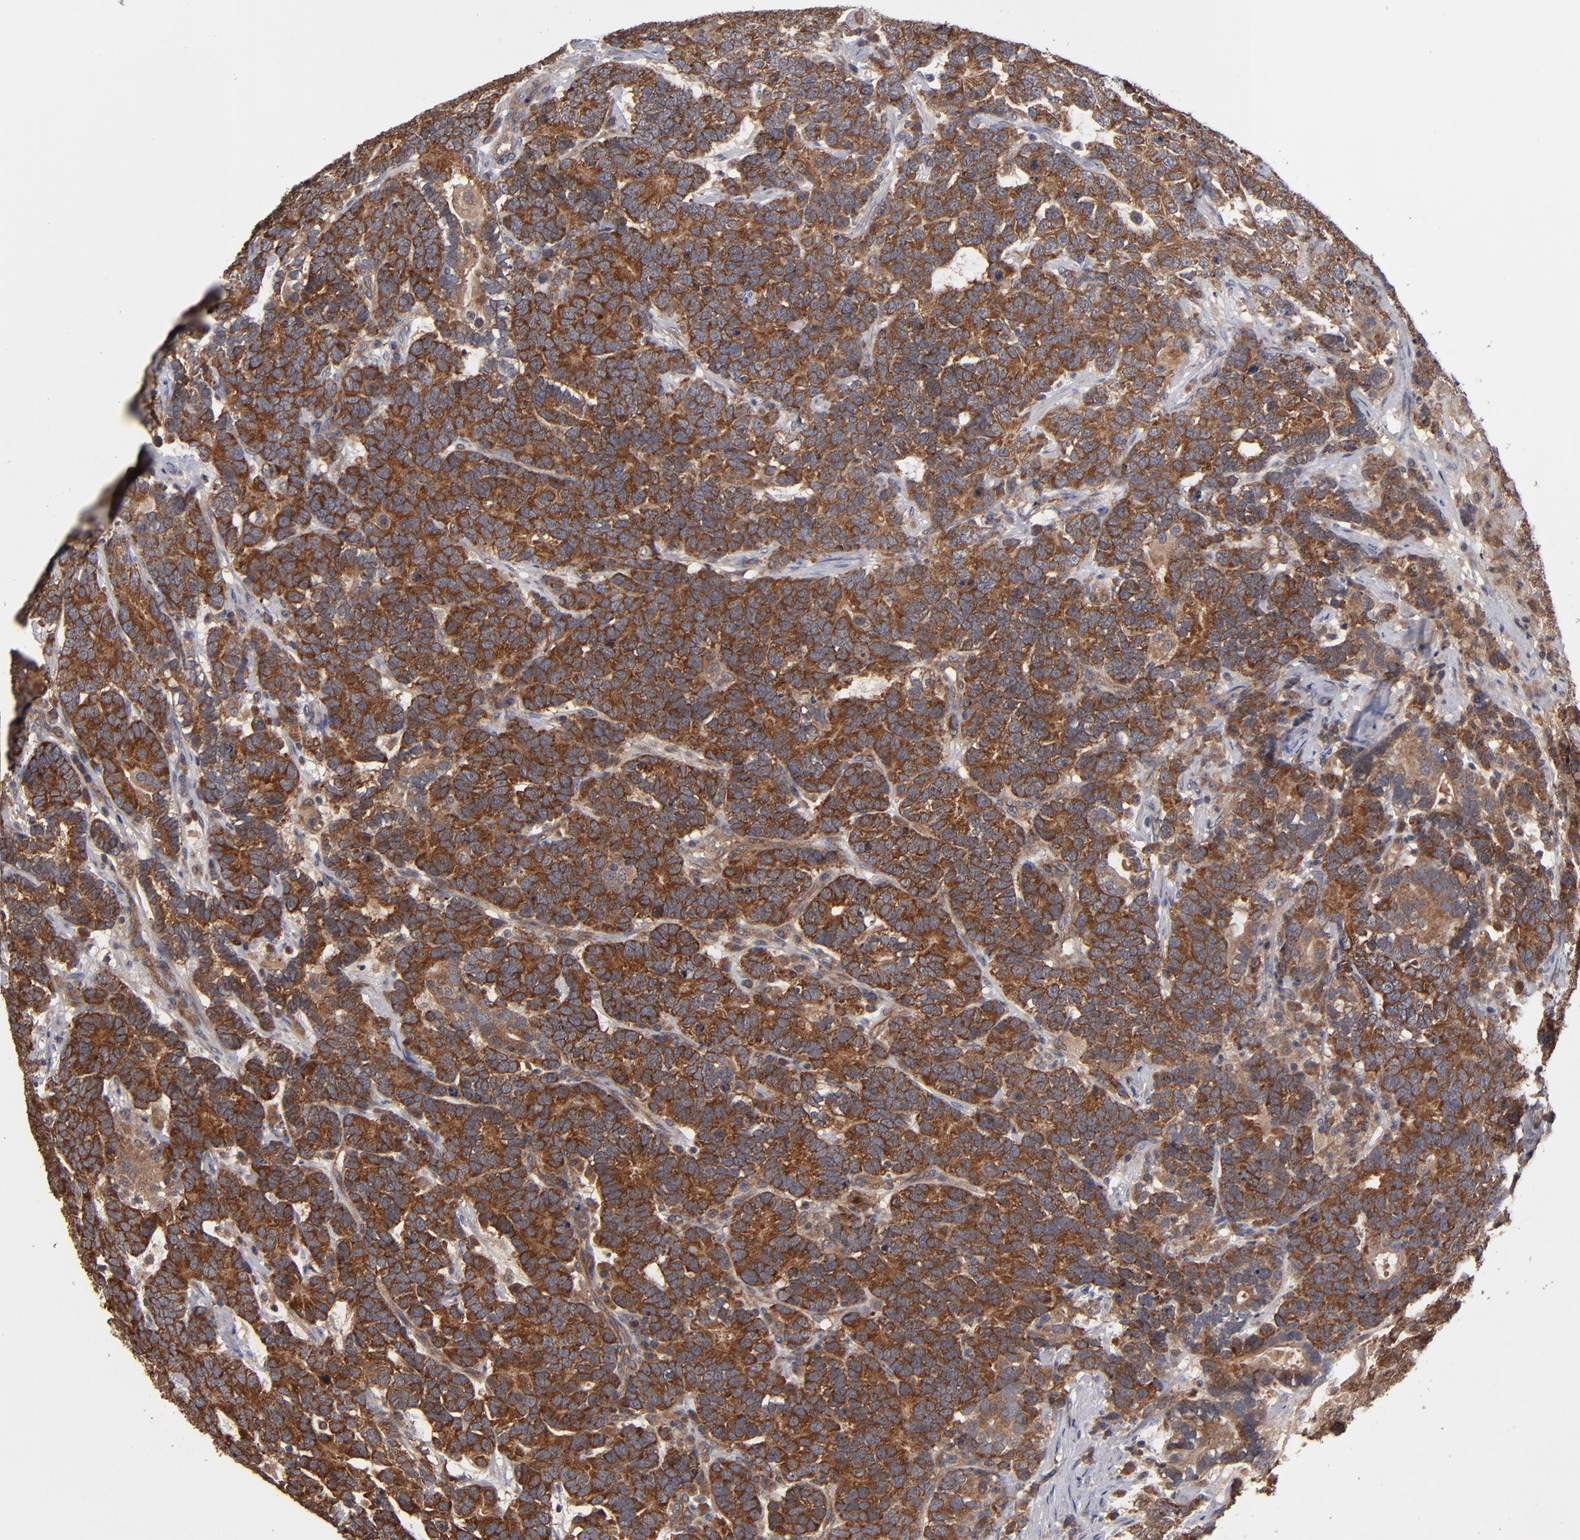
{"staining": {"intensity": "strong", "quantity": ">75%", "location": "cytoplasmic/membranous"}, "tissue": "testis cancer", "cell_type": "Tumor cells", "image_type": "cancer", "snomed": [{"axis": "morphology", "description": "Carcinoma, Embryonal, NOS"}, {"axis": "topography", "description": "Testis"}], "caption": "A histopathology image showing strong cytoplasmic/membranous positivity in approximately >75% of tumor cells in testis embryonal carcinoma, as visualized by brown immunohistochemical staining.", "gene": "BDKRB1", "patient": {"sex": "male", "age": 26}}